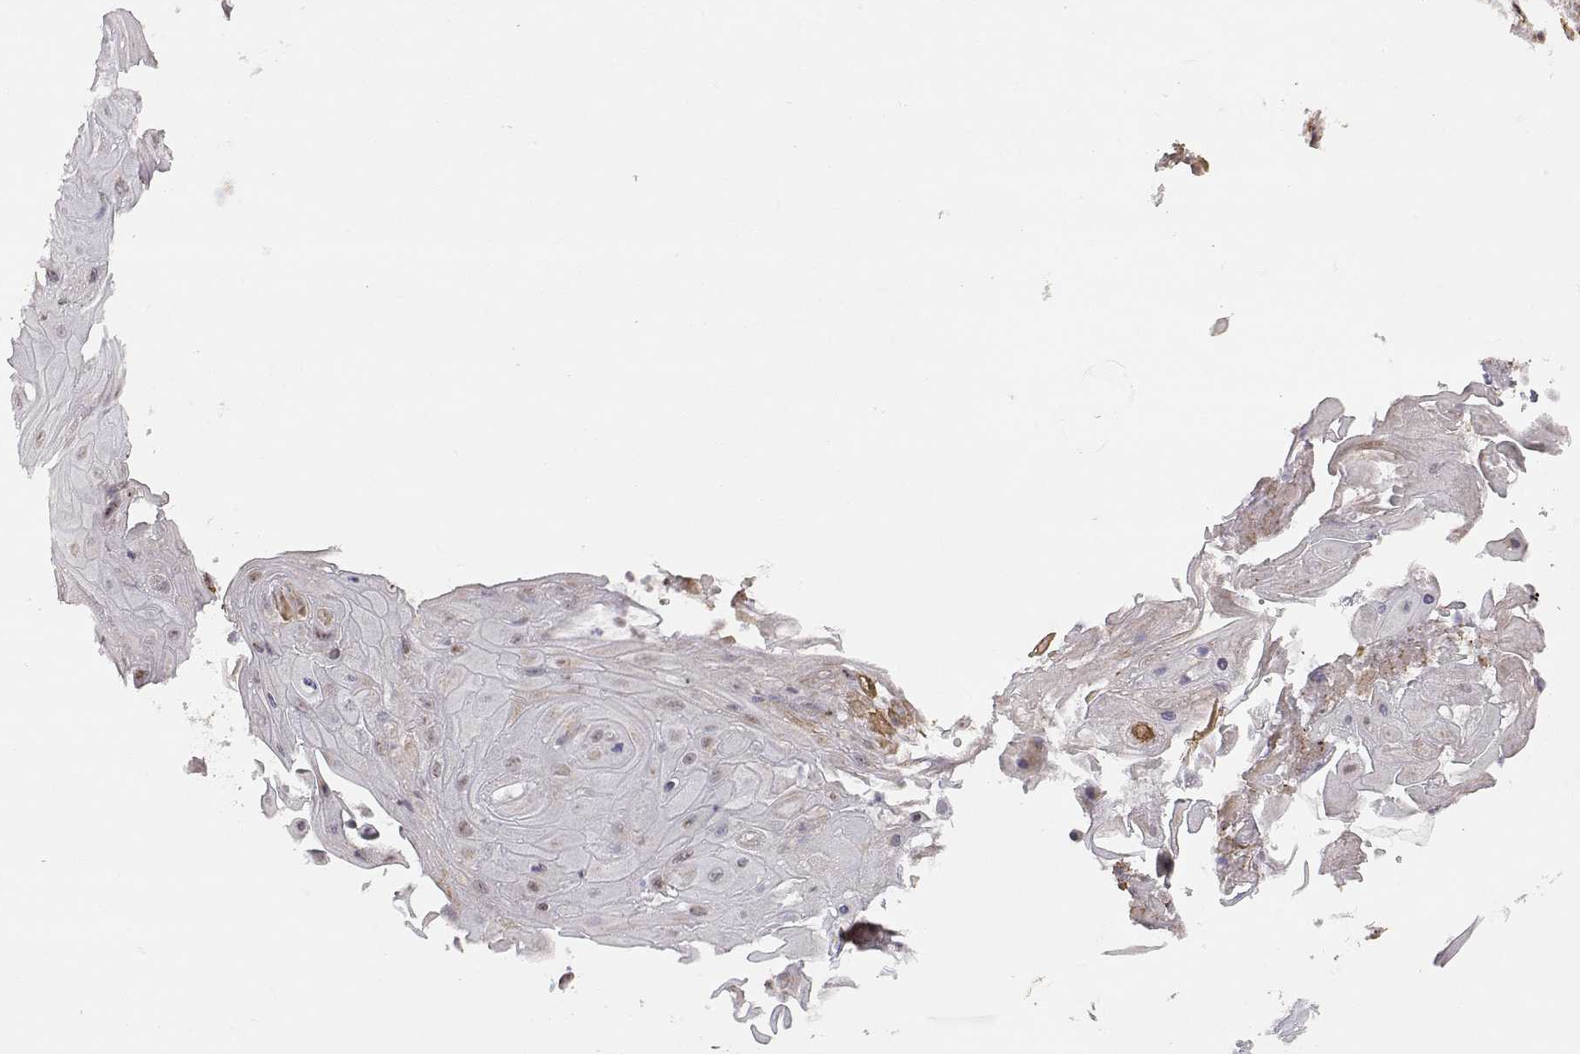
{"staining": {"intensity": "weak", "quantity": ">75%", "location": "cytoplasmic/membranous"}, "tissue": "skin cancer", "cell_type": "Tumor cells", "image_type": "cancer", "snomed": [{"axis": "morphology", "description": "Squamous cell carcinoma, NOS"}, {"axis": "topography", "description": "Skin"}], "caption": "Human skin squamous cell carcinoma stained for a protein (brown) shows weak cytoplasmic/membranous positive staining in about >75% of tumor cells.", "gene": "EXOG", "patient": {"sex": "male", "age": 62}}